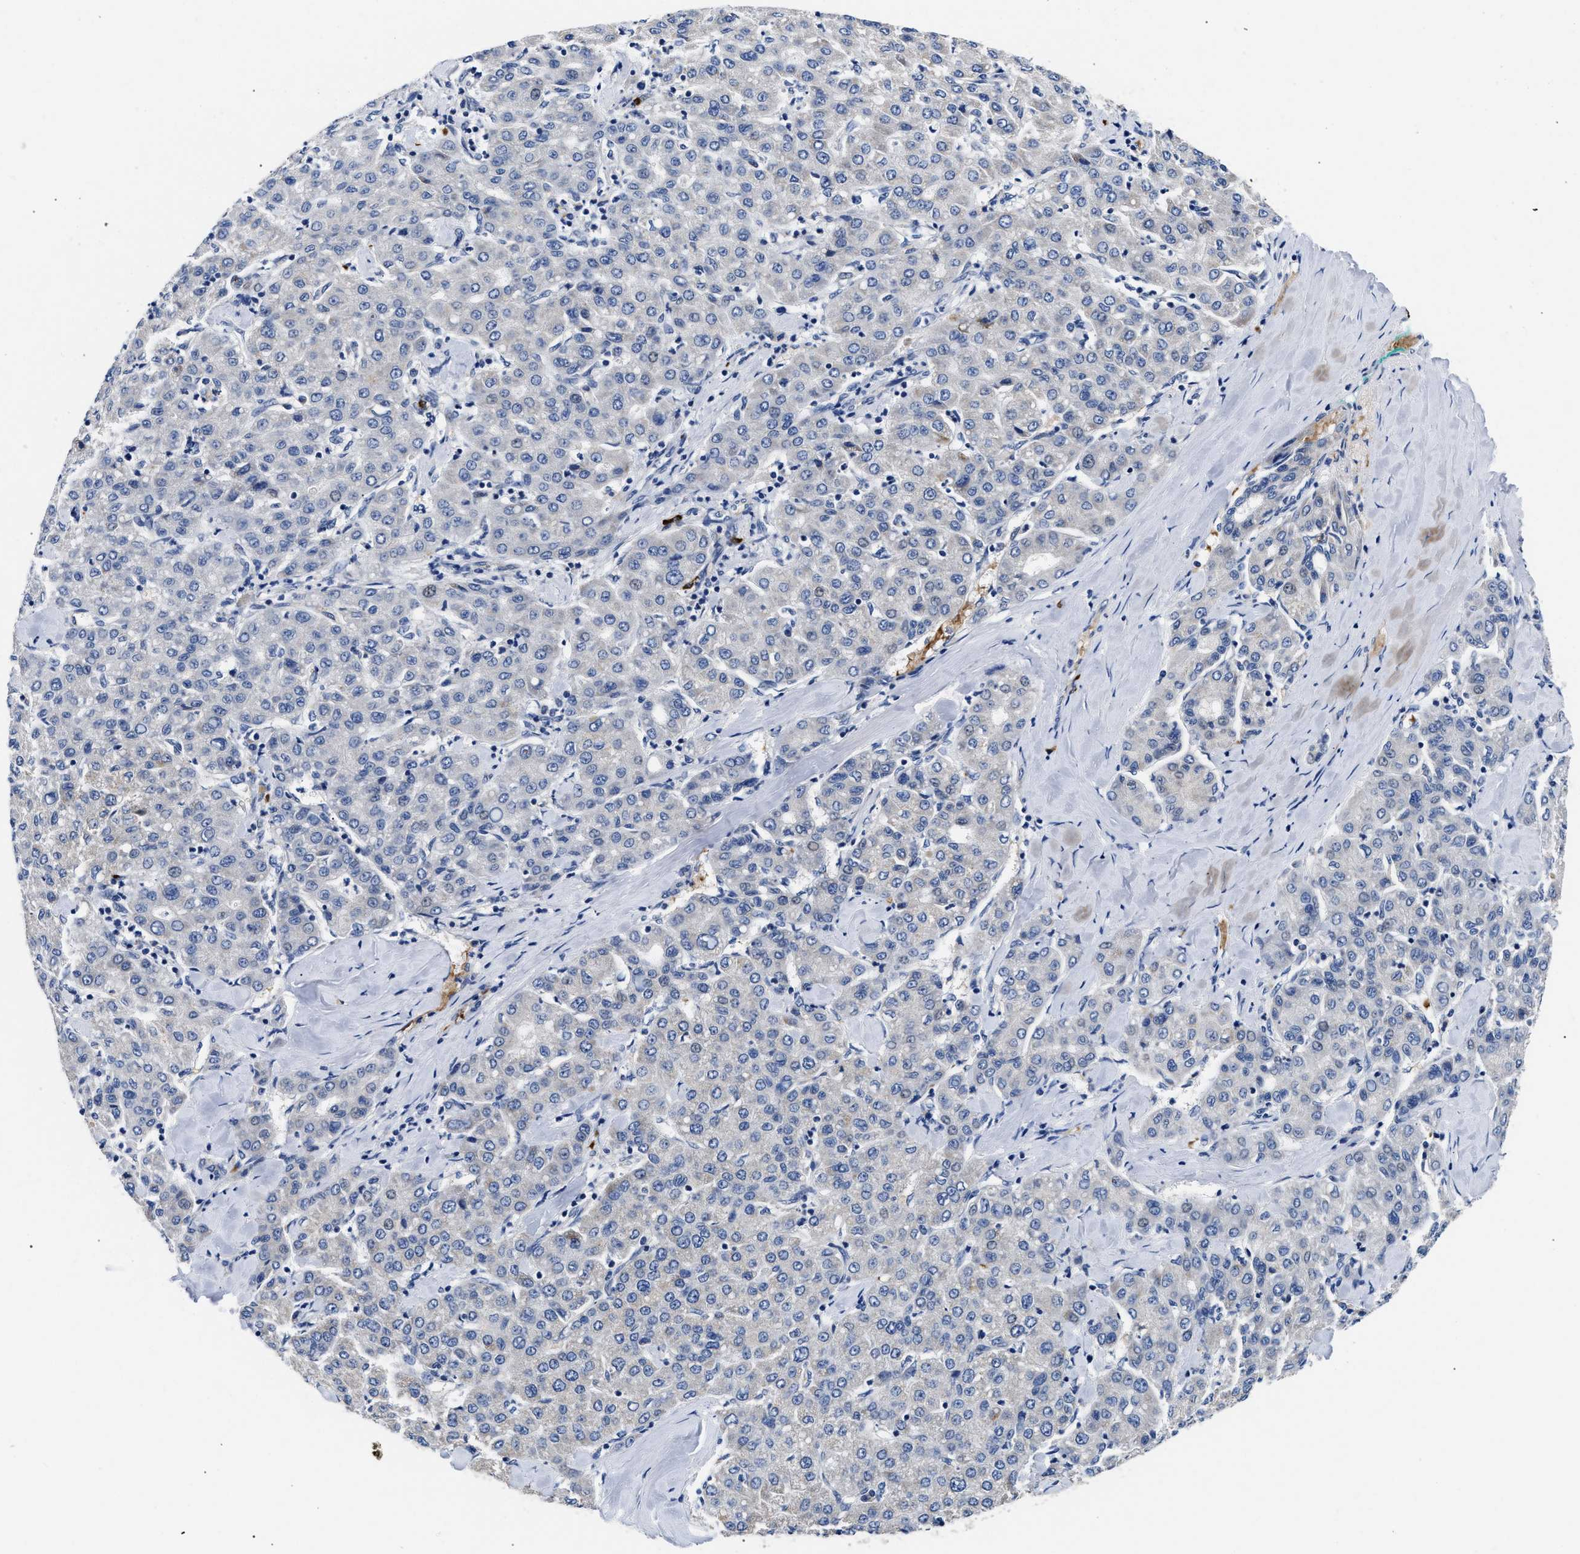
{"staining": {"intensity": "negative", "quantity": "none", "location": "none"}, "tissue": "liver cancer", "cell_type": "Tumor cells", "image_type": "cancer", "snomed": [{"axis": "morphology", "description": "Carcinoma, Hepatocellular, NOS"}, {"axis": "topography", "description": "Liver"}], "caption": "Liver cancer (hepatocellular carcinoma) was stained to show a protein in brown. There is no significant positivity in tumor cells. (DAB (3,3'-diaminobenzidine) IHC, high magnification).", "gene": "RINT1", "patient": {"sex": "male", "age": 65}}